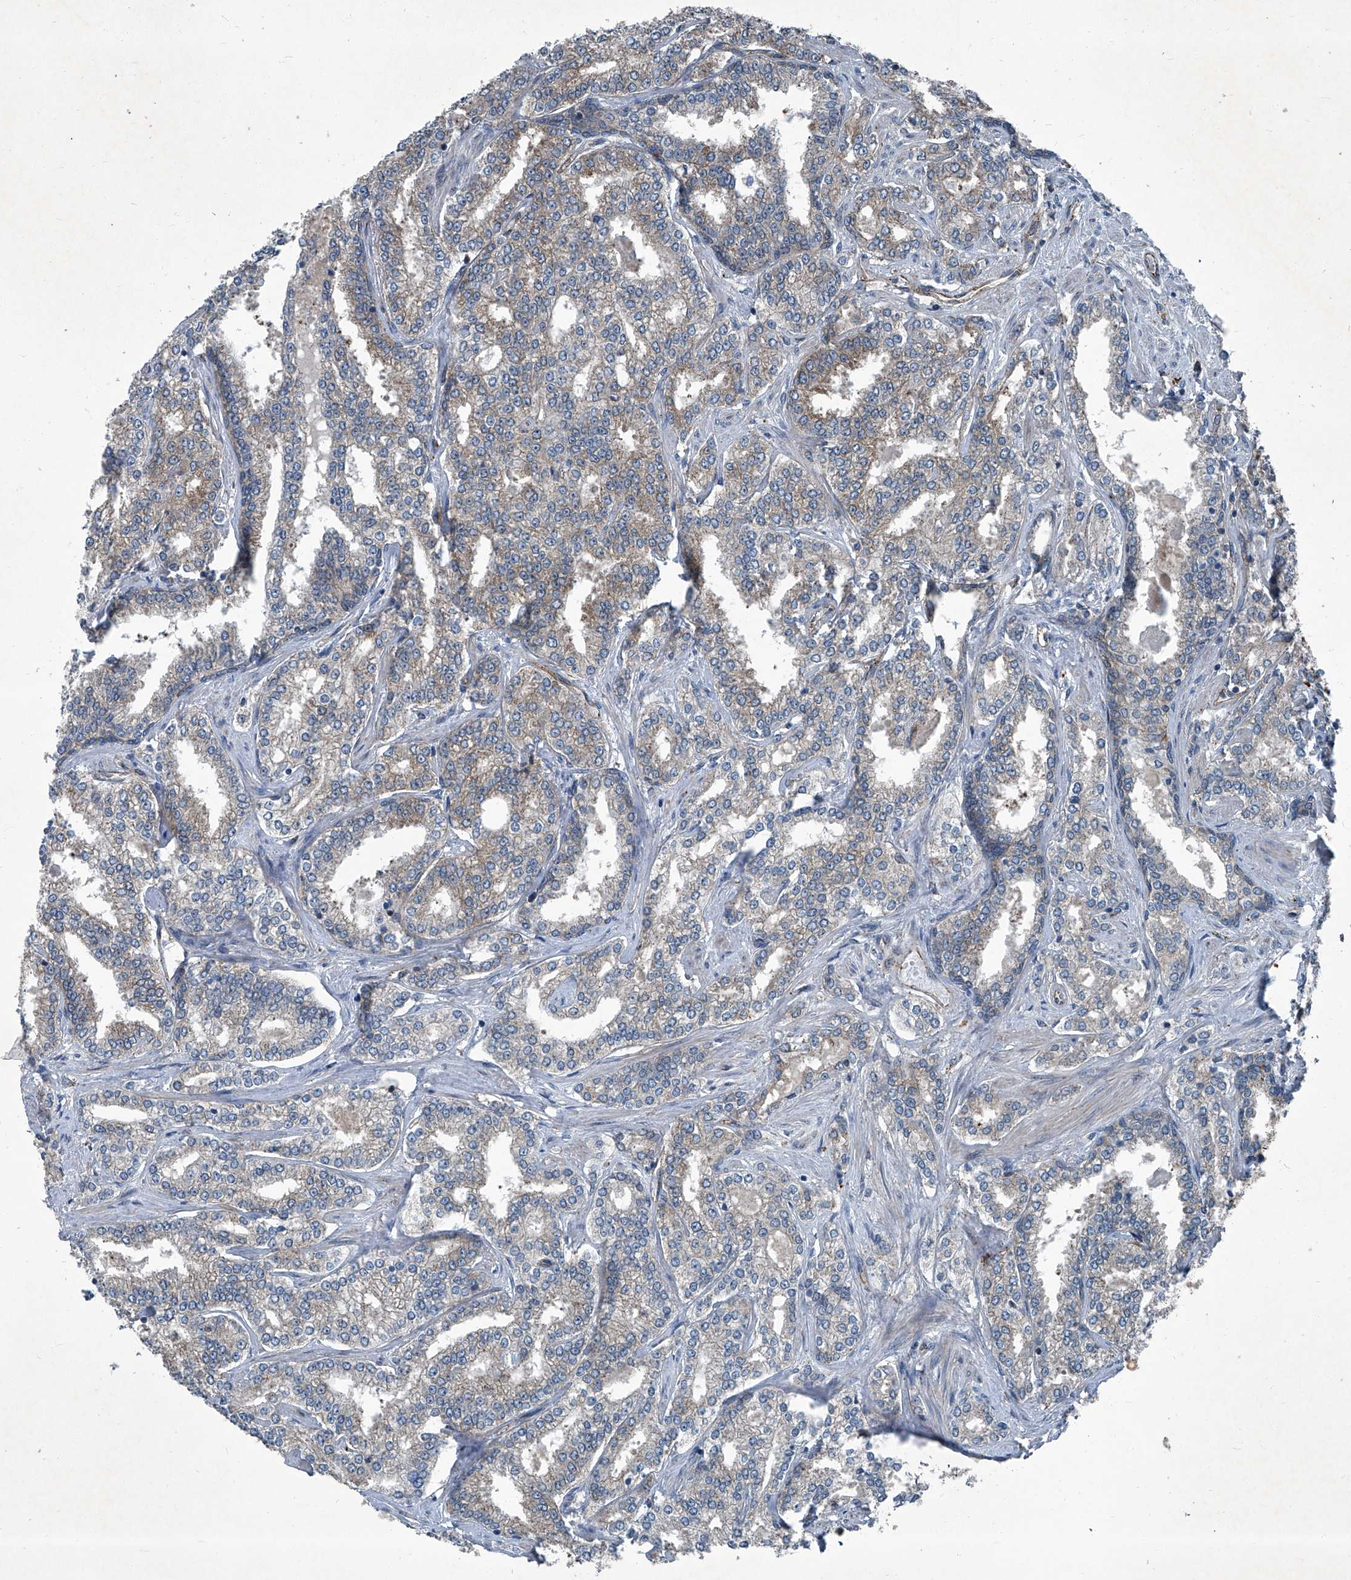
{"staining": {"intensity": "weak", "quantity": "<25%", "location": "cytoplasmic/membranous"}, "tissue": "prostate cancer", "cell_type": "Tumor cells", "image_type": "cancer", "snomed": [{"axis": "morphology", "description": "Normal tissue, NOS"}, {"axis": "morphology", "description": "Adenocarcinoma, High grade"}, {"axis": "topography", "description": "Prostate"}], "caption": "This is an immunohistochemistry histopathology image of prostate adenocarcinoma (high-grade). There is no positivity in tumor cells.", "gene": "SENP2", "patient": {"sex": "male", "age": 83}}